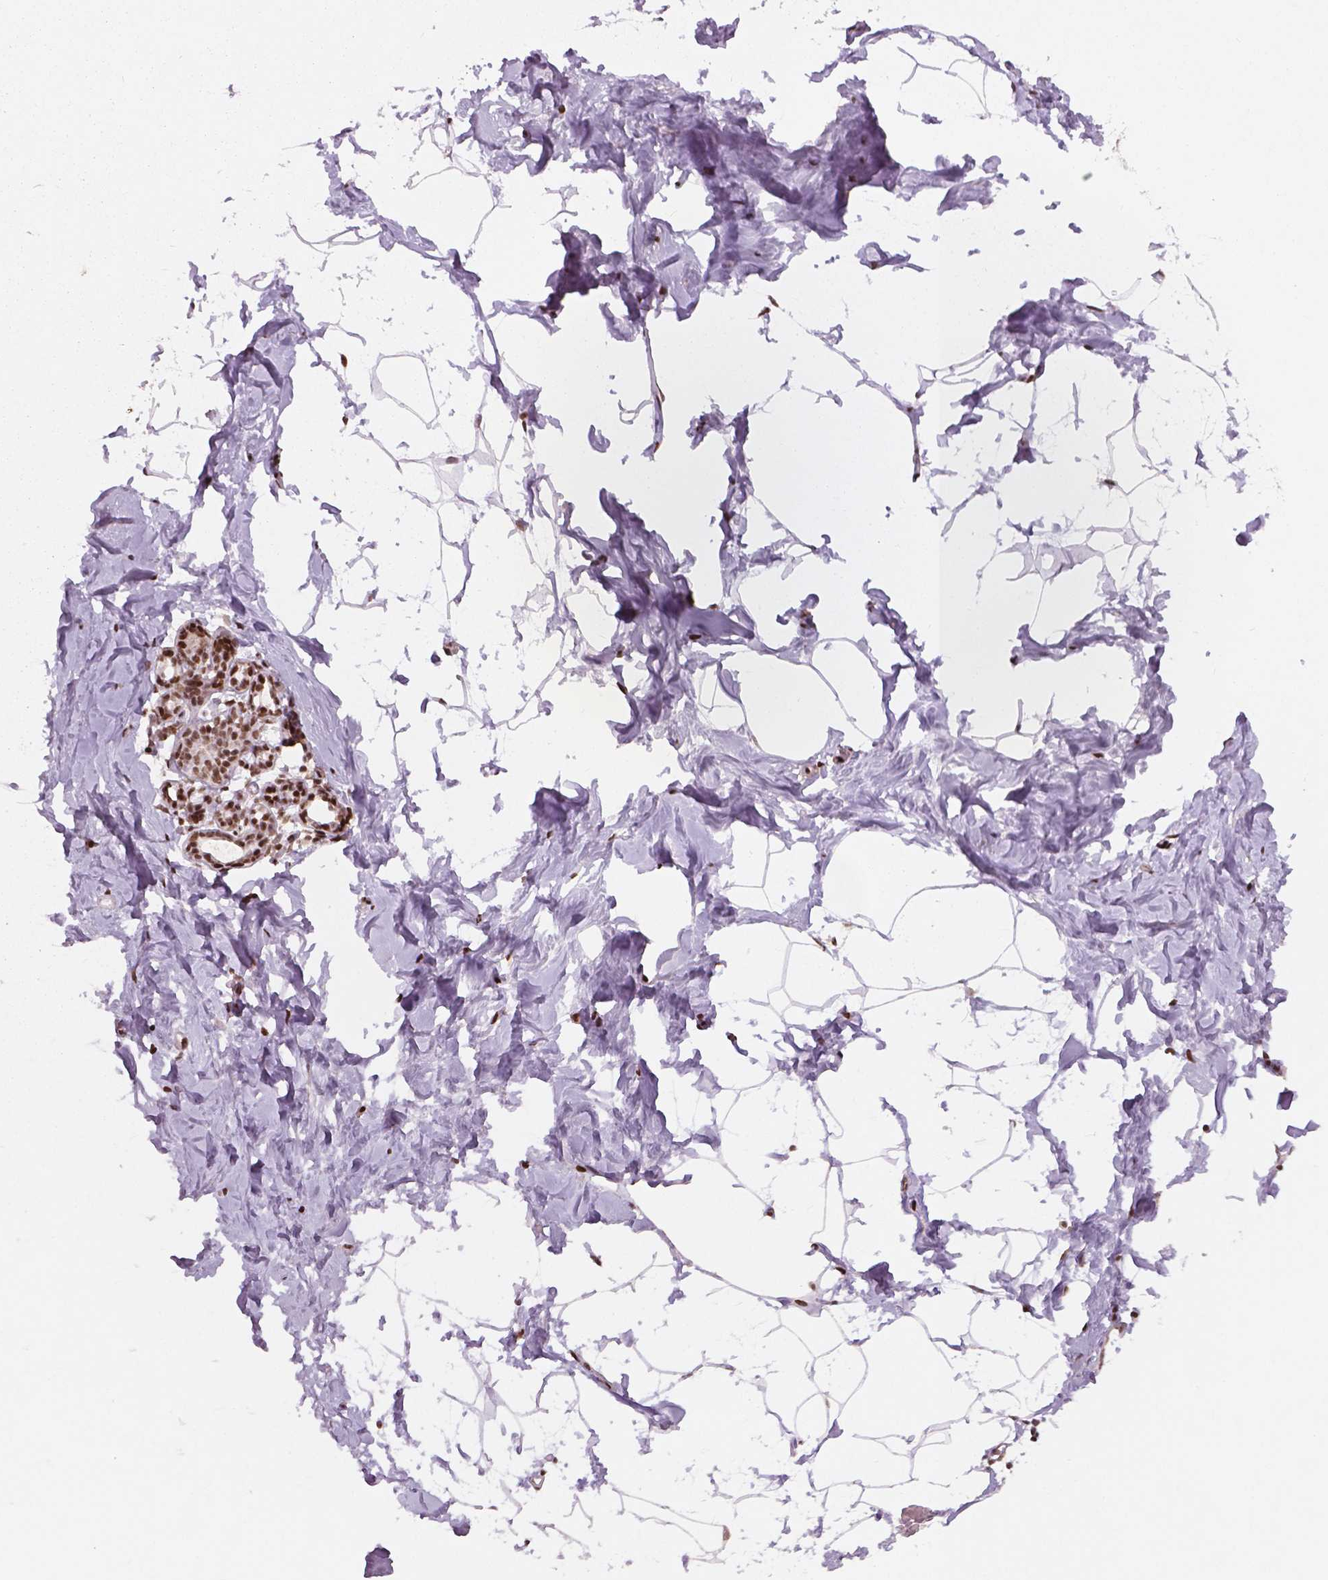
{"staining": {"intensity": "negative", "quantity": "none", "location": "none"}, "tissue": "breast", "cell_type": "Adipocytes", "image_type": "normal", "snomed": [{"axis": "morphology", "description": "Normal tissue, NOS"}, {"axis": "topography", "description": "Breast"}], "caption": "Immunohistochemistry (IHC) of benign breast shows no expression in adipocytes.", "gene": "BRD4", "patient": {"sex": "female", "age": 32}}